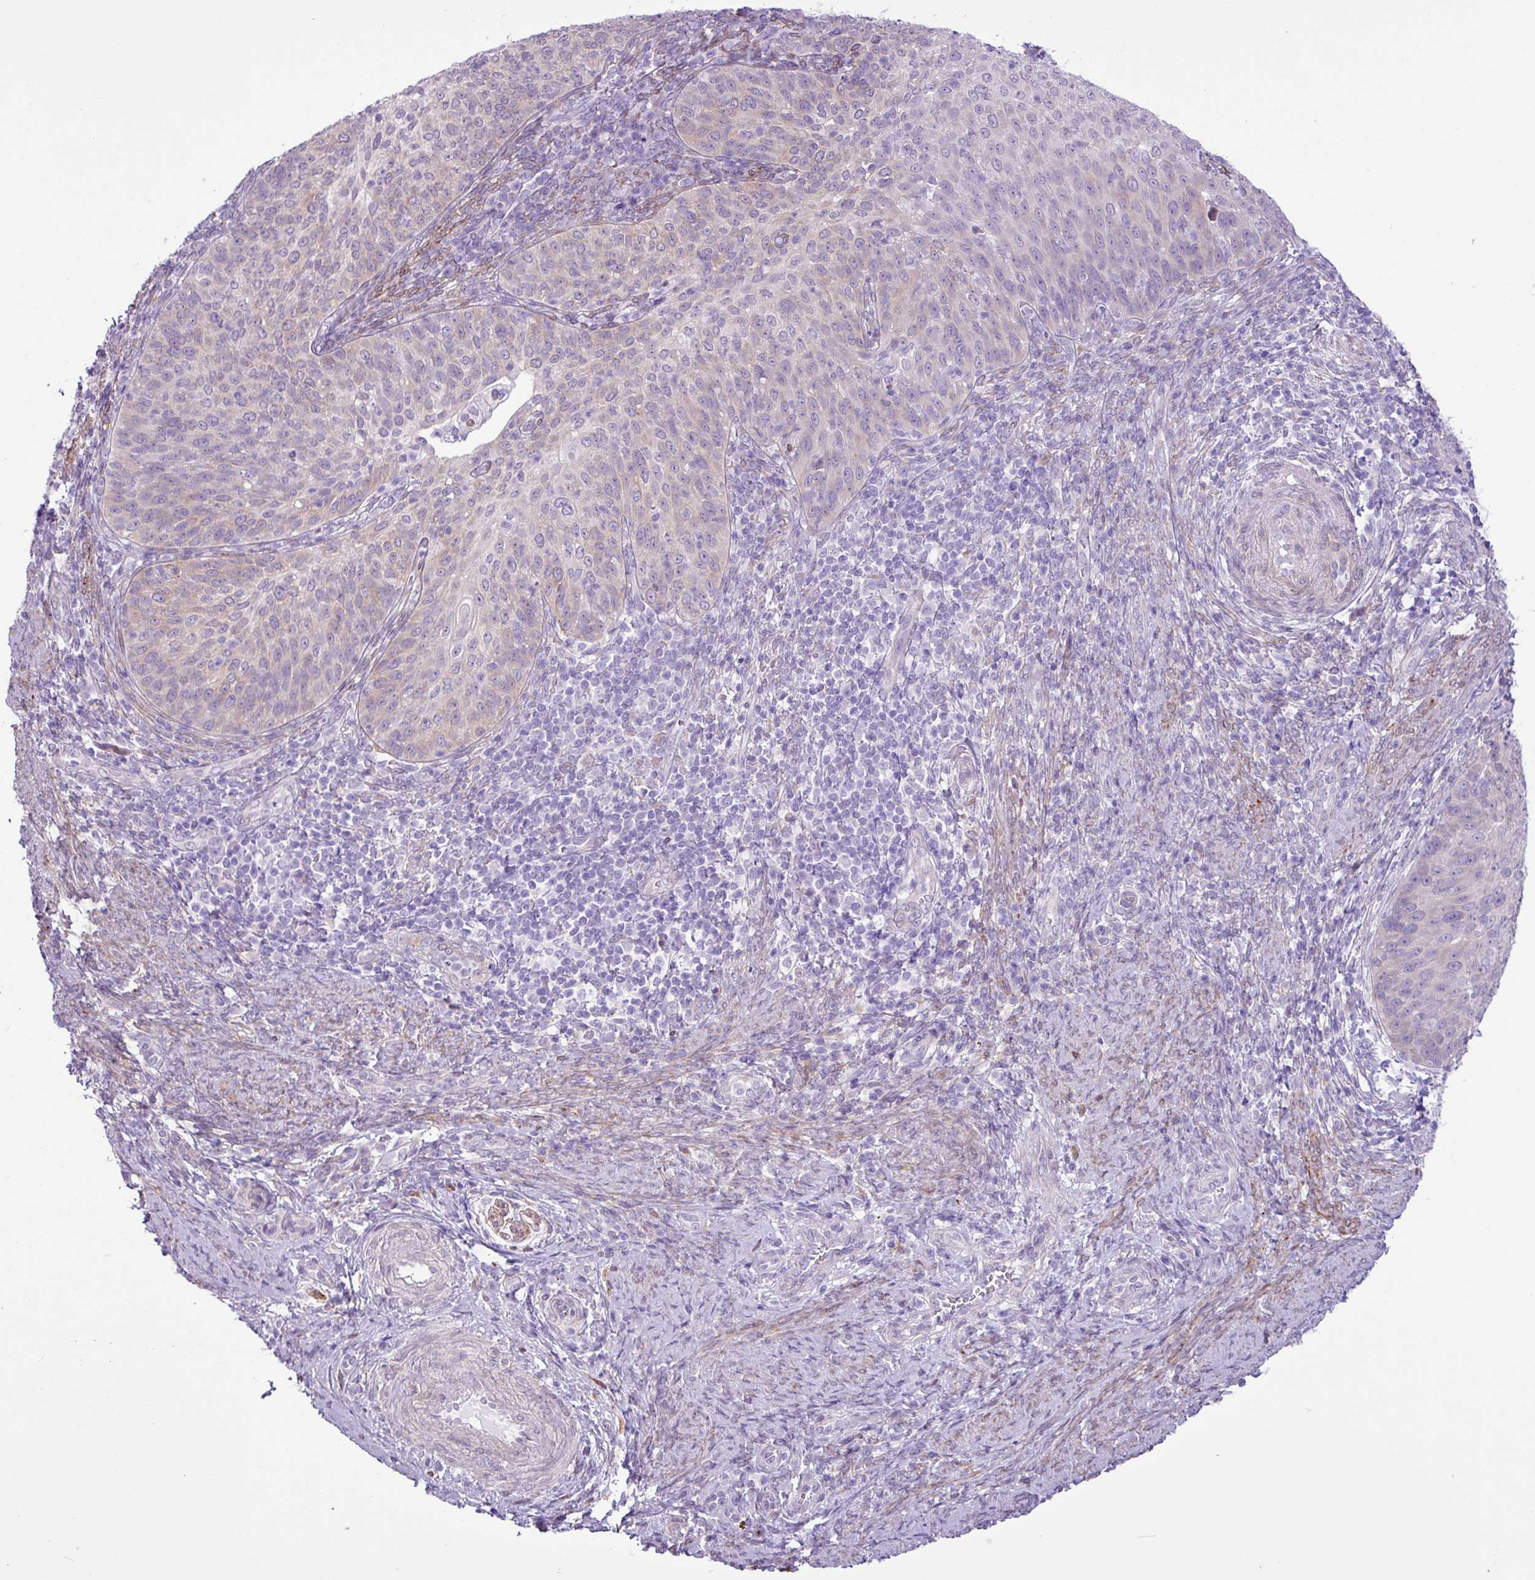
{"staining": {"intensity": "weak", "quantity": "<25%", "location": "cytoplasmic/membranous"}, "tissue": "cervical cancer", "cell_type": "Tumor cells", "image_type": "cancer", "snomed": [{"axis": "morphology", "description": "Squamous cell carcinoma, NOS"}, {"axis": "topography", "description": "Cervix"}], "caption": "Protein analysis of cervical cancer (squamous cell carcinoma) shows no significant staining in tumor cells.", "gene": "SLC38A1", "patient": {"sex": "female", "age": 30}}